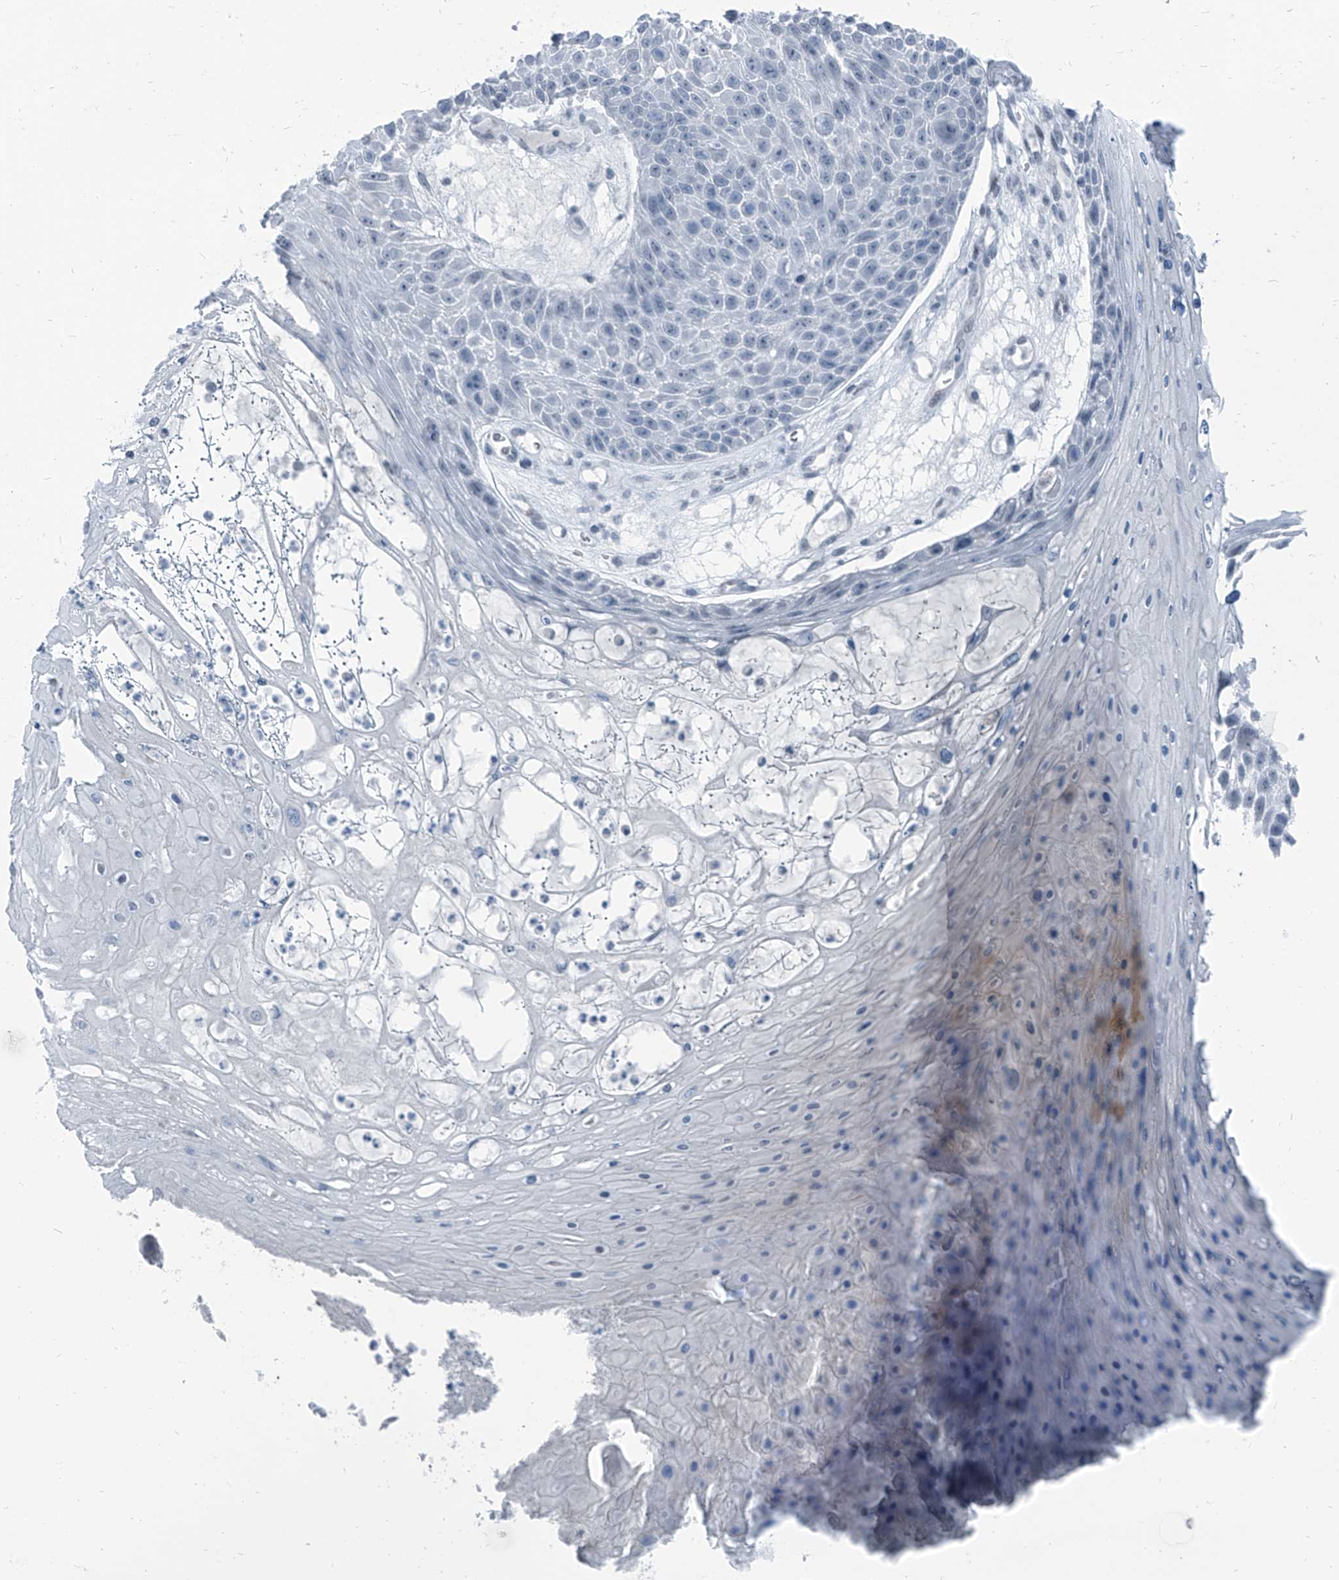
{"staining": {"intensity": "negative", "quantity": "none", "location": "none"}, "tissue": "skin cancer", "cell_type": "Tumor cells", "image_type": "cancer", "snomed": [{"axis": "morphology", "description": "Squamous cell carcinoma, NOS"}, {"axis": "topography", "description": "Skin"}], "caption": "This is an IHC photomicrograph of human skin squamous cell carcinoma. There is no positivity in tumor cells.", "gene": "RGN", "patient": {"sex": "female", "age": 88}}